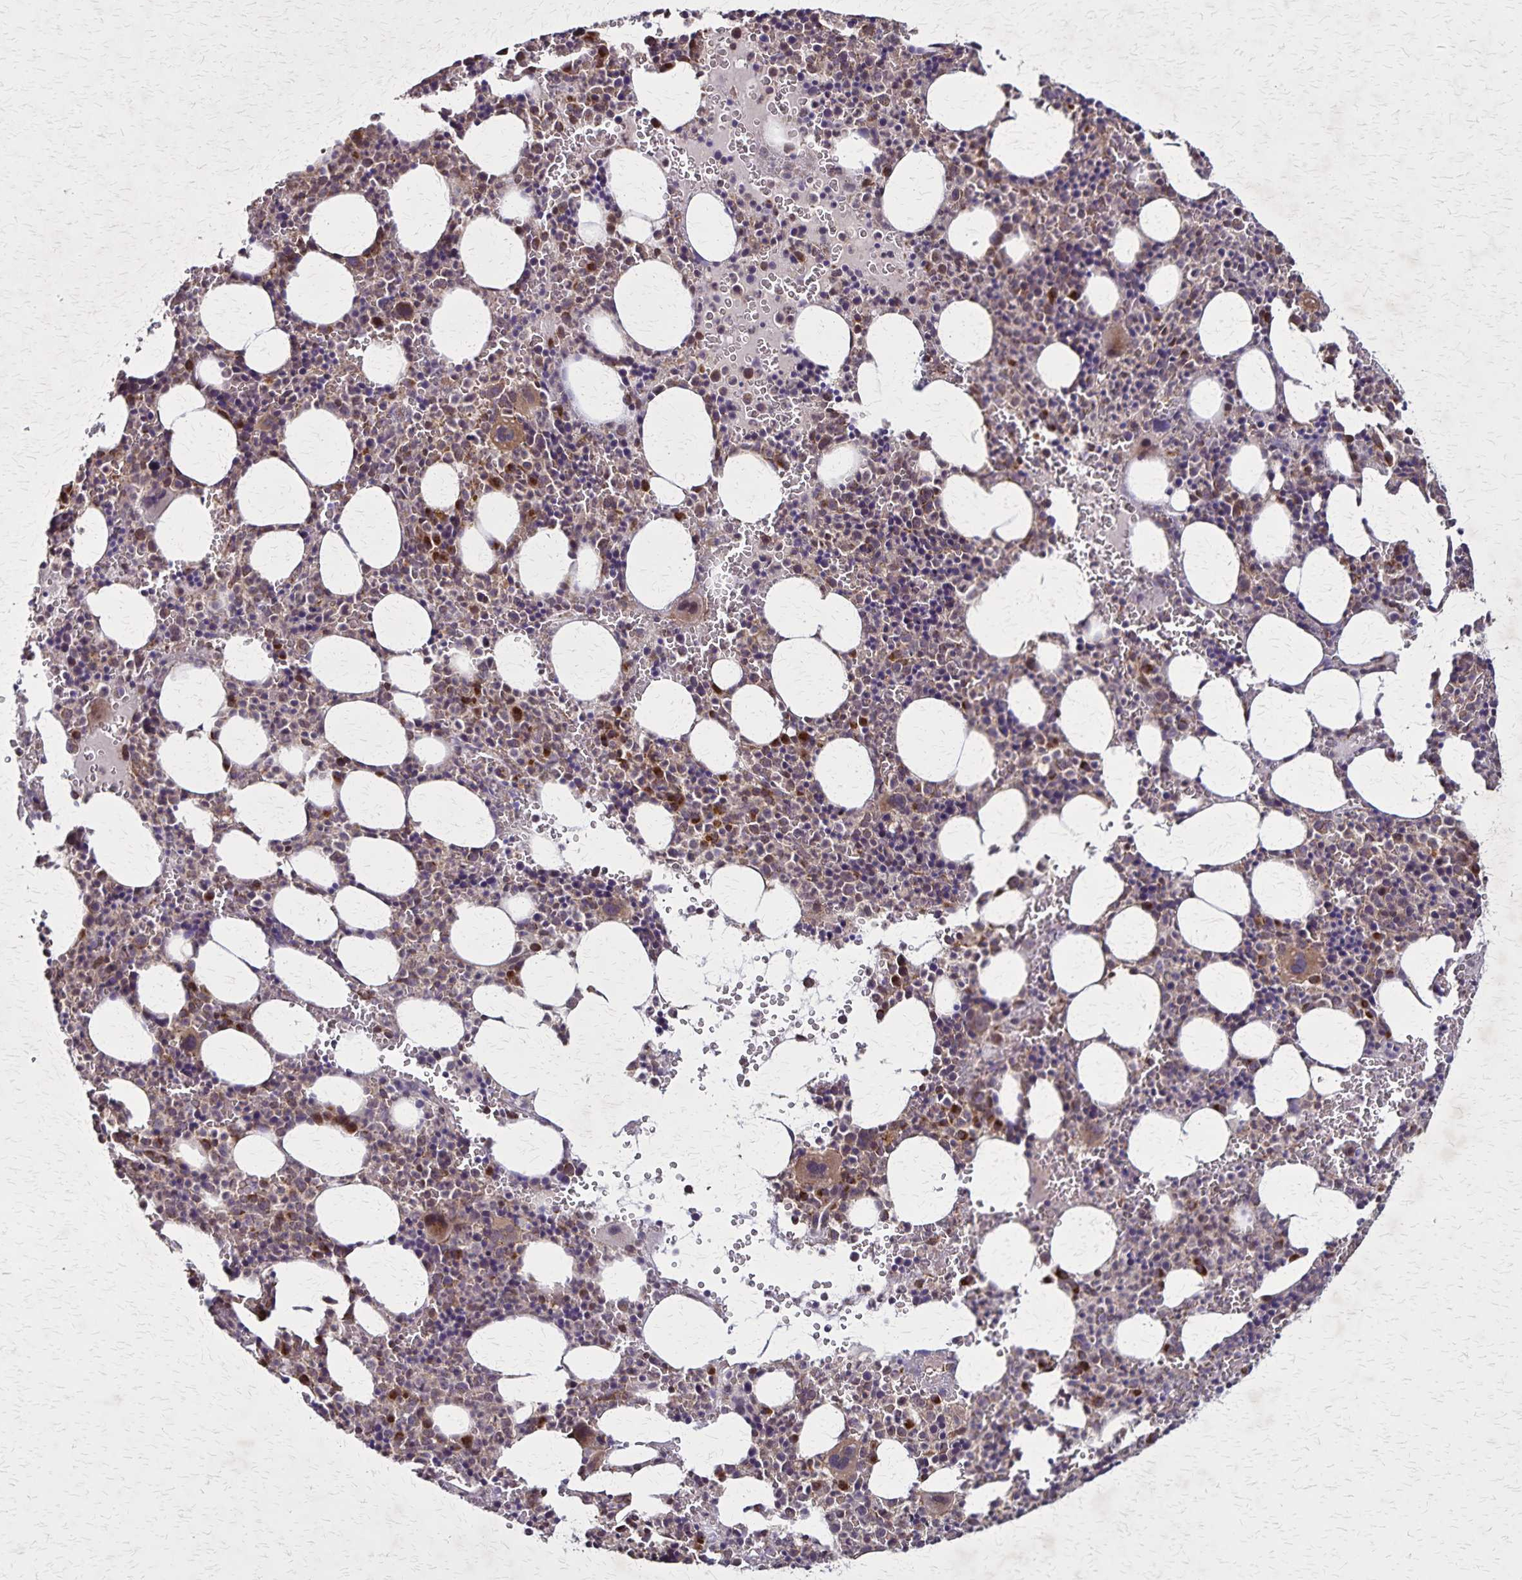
{"staining": {"intensity": "moderate", "quantity": "<25%", "location": "cytoplasmic/membranous"}, "tissue": "bone marrow", "cell_type": "Hematopoietic cells", "image_type": "normal", "snomed": [{"axis": "morphology", "description": "Normal tissue, NOS"}, {"axis": "topography", "description": "Bone marrow"}], "caption": "This micrograph exhibits IHC staining of normal bone marrow, with low moderate cytoplasmic/membranous staining in approximately <25% of hematopoietic cells.", "gene": "NFS1", "patient": {"sex": "male", "age": 63}}